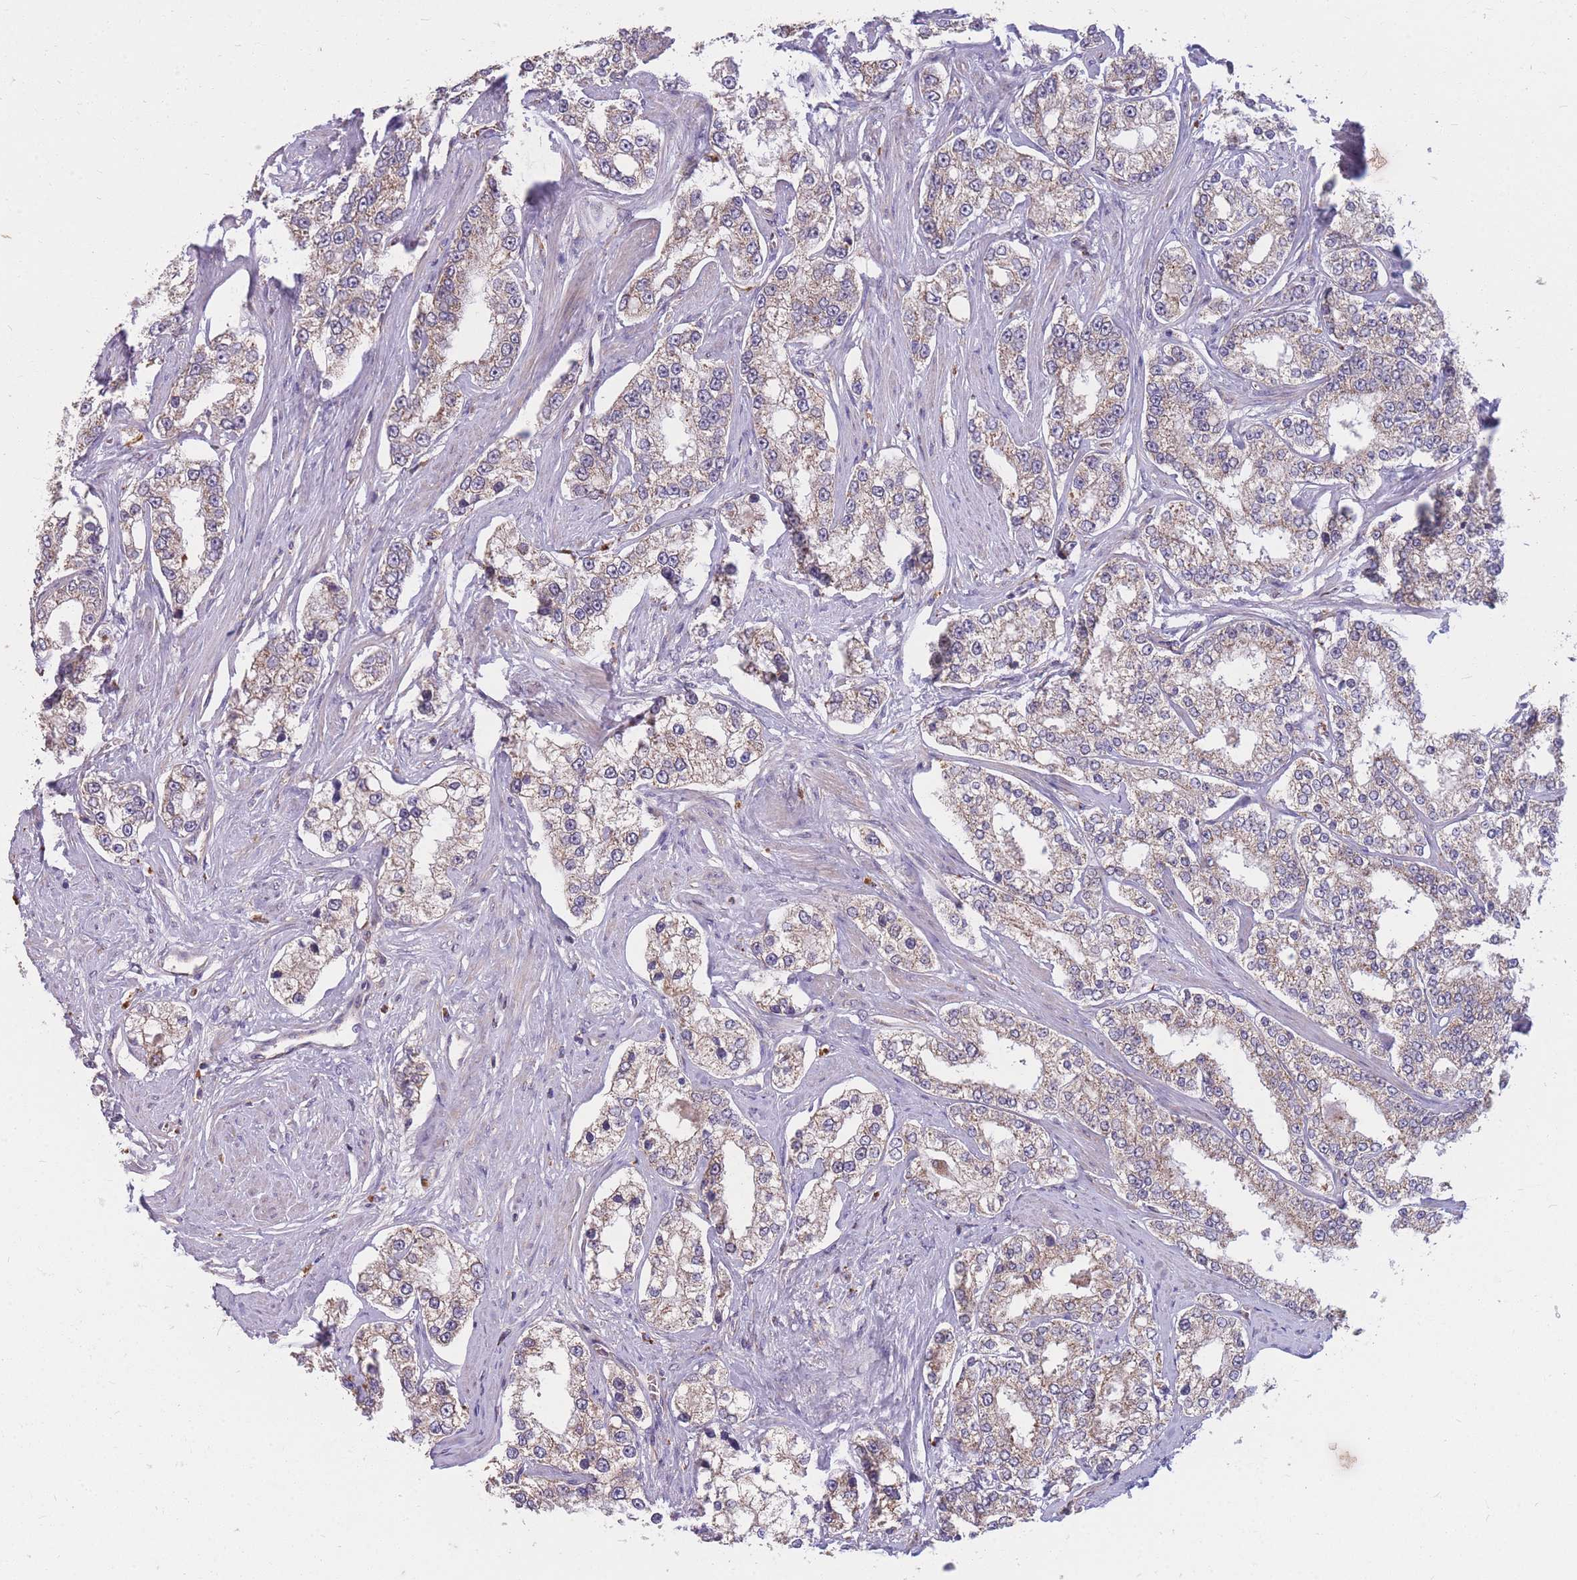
{"staining": {"intensity": "weak", "quantity": "<25%", "location": "cytoplasmic/membranous"}, "tissue": "prostate cancer", "cell_type": "Tumor cells", "image_type": "cancer", "snomed": [{"axis": "morphology", "description": "Normal tissue, NOS"}, {"axis": "morphology", "description": "Adenocarcinoma, High grade"}, {"axis": "topography", "description": "Prostate"}], "caption": "Immunohistochemical staining of human prostate cancer (high-grade adenocarcinoma) demonstrates no significant staining in tumor cells.", "gene": "PTPMT1", "patient": {"sex": "male", "age": 83}}